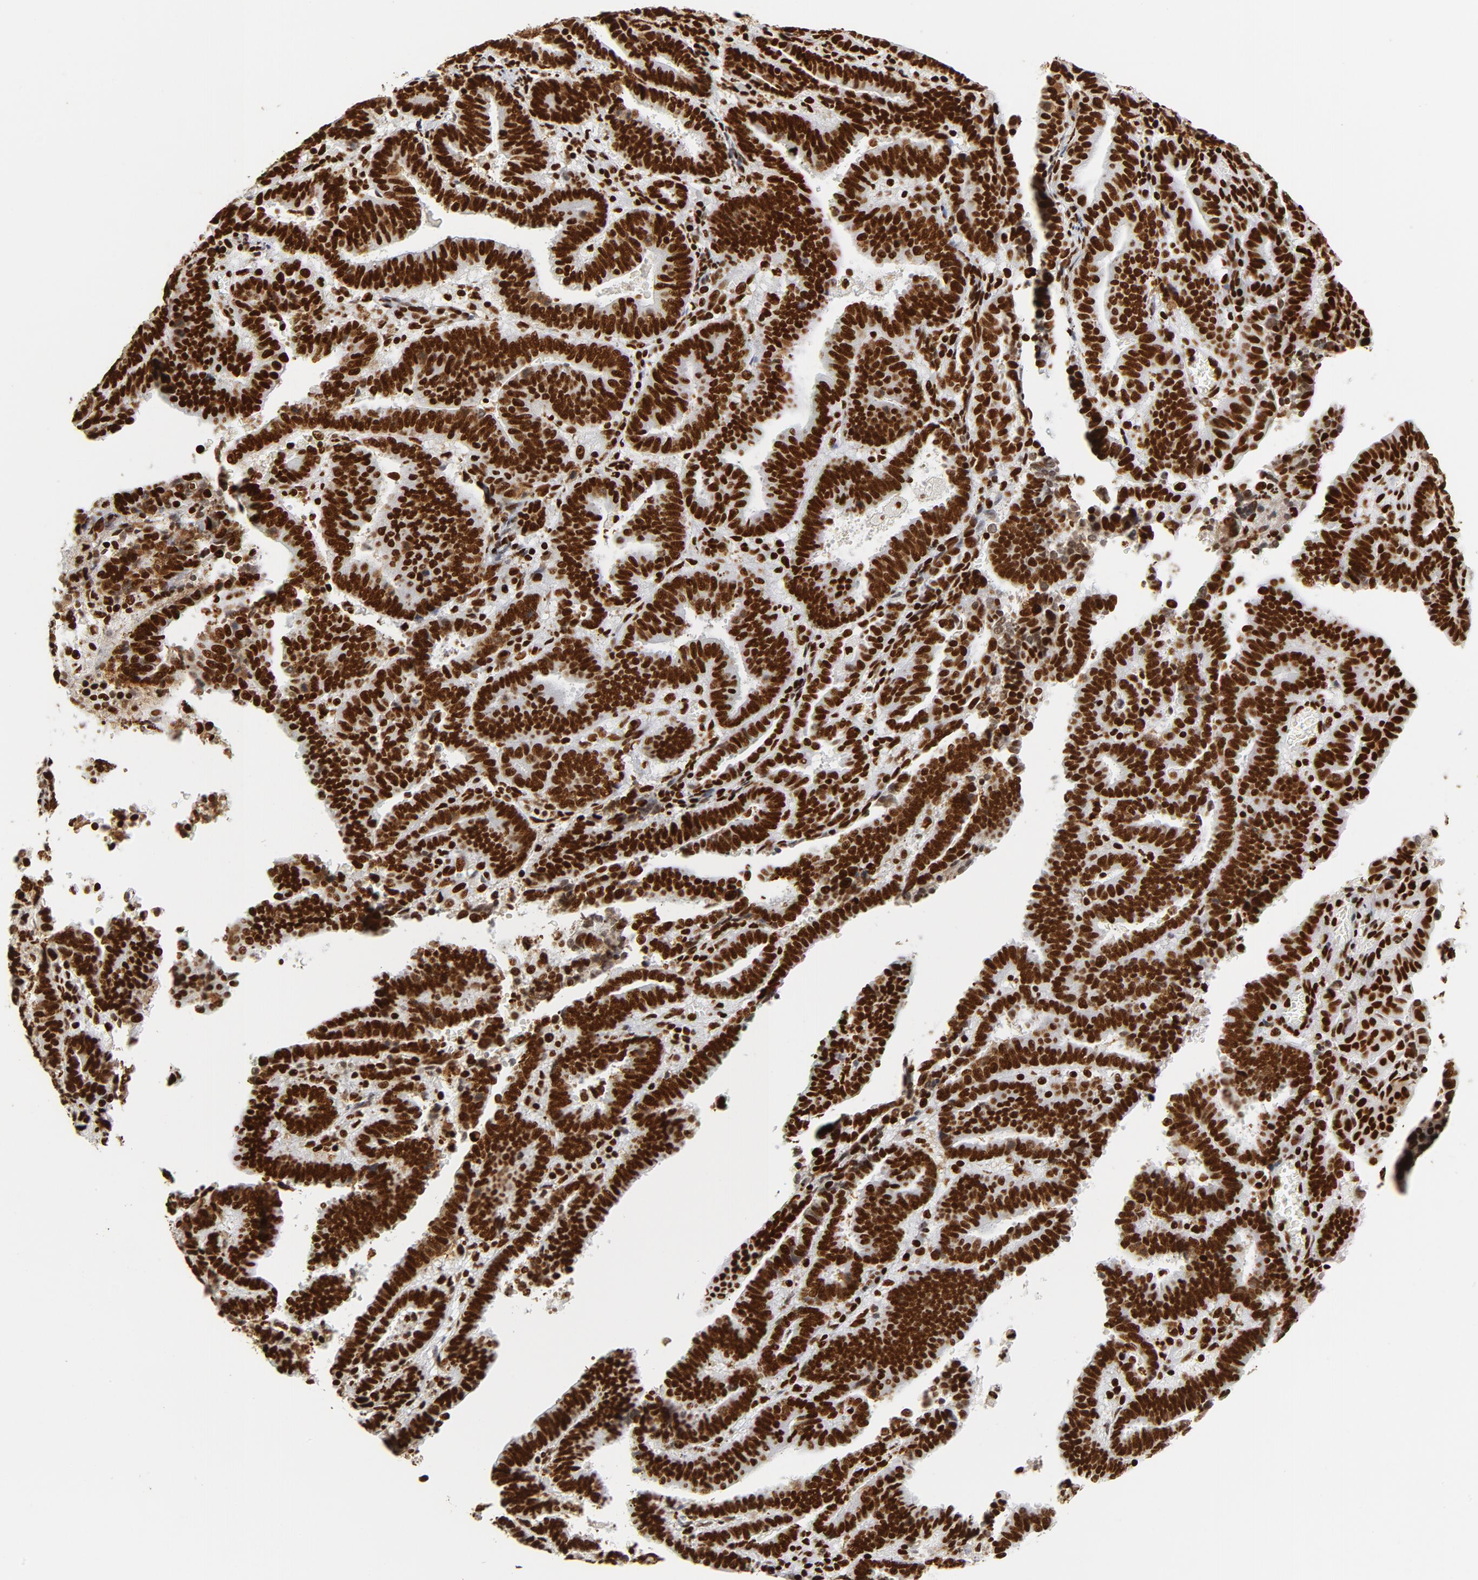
{"staining": {"intensity": "strong", "quantity": ">75%", "location": "nuclear"}, "tissue": "endometrial cancer", "cell_type": "Tumor cells", "image_type": "cancer", "snomed": [{"axis": "morphology", "description": "Adenocarcinoma, NOS"}, {"axis": "topography", "description": "Uterus"}], "caption": "Protein expression analysis of human adenocarcinoma (endometrial) reveals strong nuclear staining in approximately >75% of tumor cells. The staining was performed using DAB (3,3'-diaminobenzidine) to visualize the protein expression in brown, while the nuclei were stained in blue with hematoxylin (Magnification: 20x).", "gene": "XRCC6", "patient": {"sex": "female", "age": 83}}